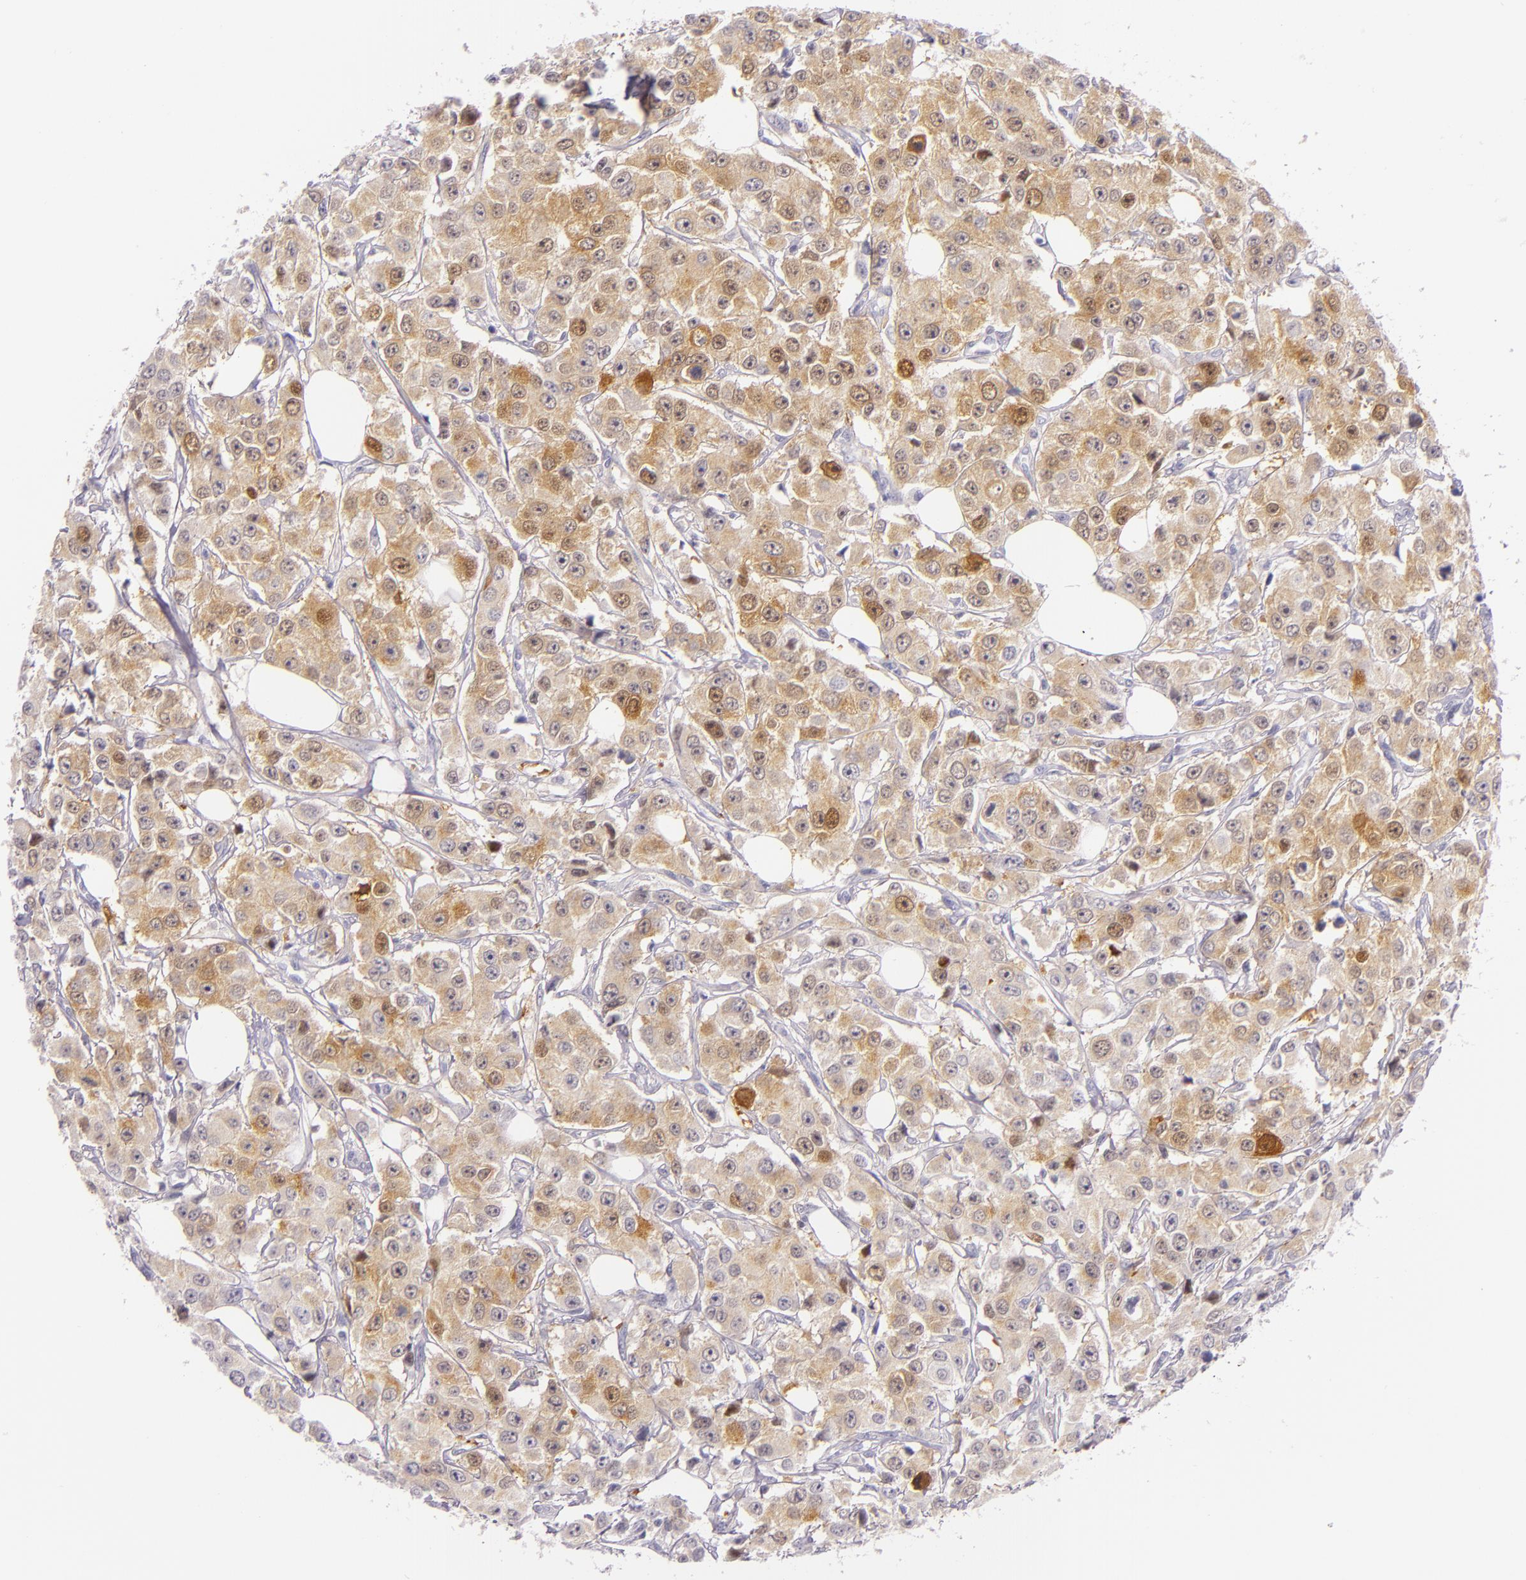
{"staining": {"intensity": "moderate", "quantity": ">75%", "location": "cytoplasmic/membranous"}, "tissue": "breast cancer", "cell_type": "Tumor cells", "image_type": "cancer", "snomed": [{"axis": "morphology", "description": "Duct carcinoma"}, {"axis": "topography", "description": "Breast"}], "caption": "A medium amount of moderate cytoplasmic/membranous staining is seen in approximately >75% of tumor cells in breast cancer tissue. The staining is performed using DAB brown chromogen to label protein expression. The nuclei are counter-stained blue using hematoxylin.", "gene": "HSP90AA1", "patient": {"sex": "female", "age": 58}}